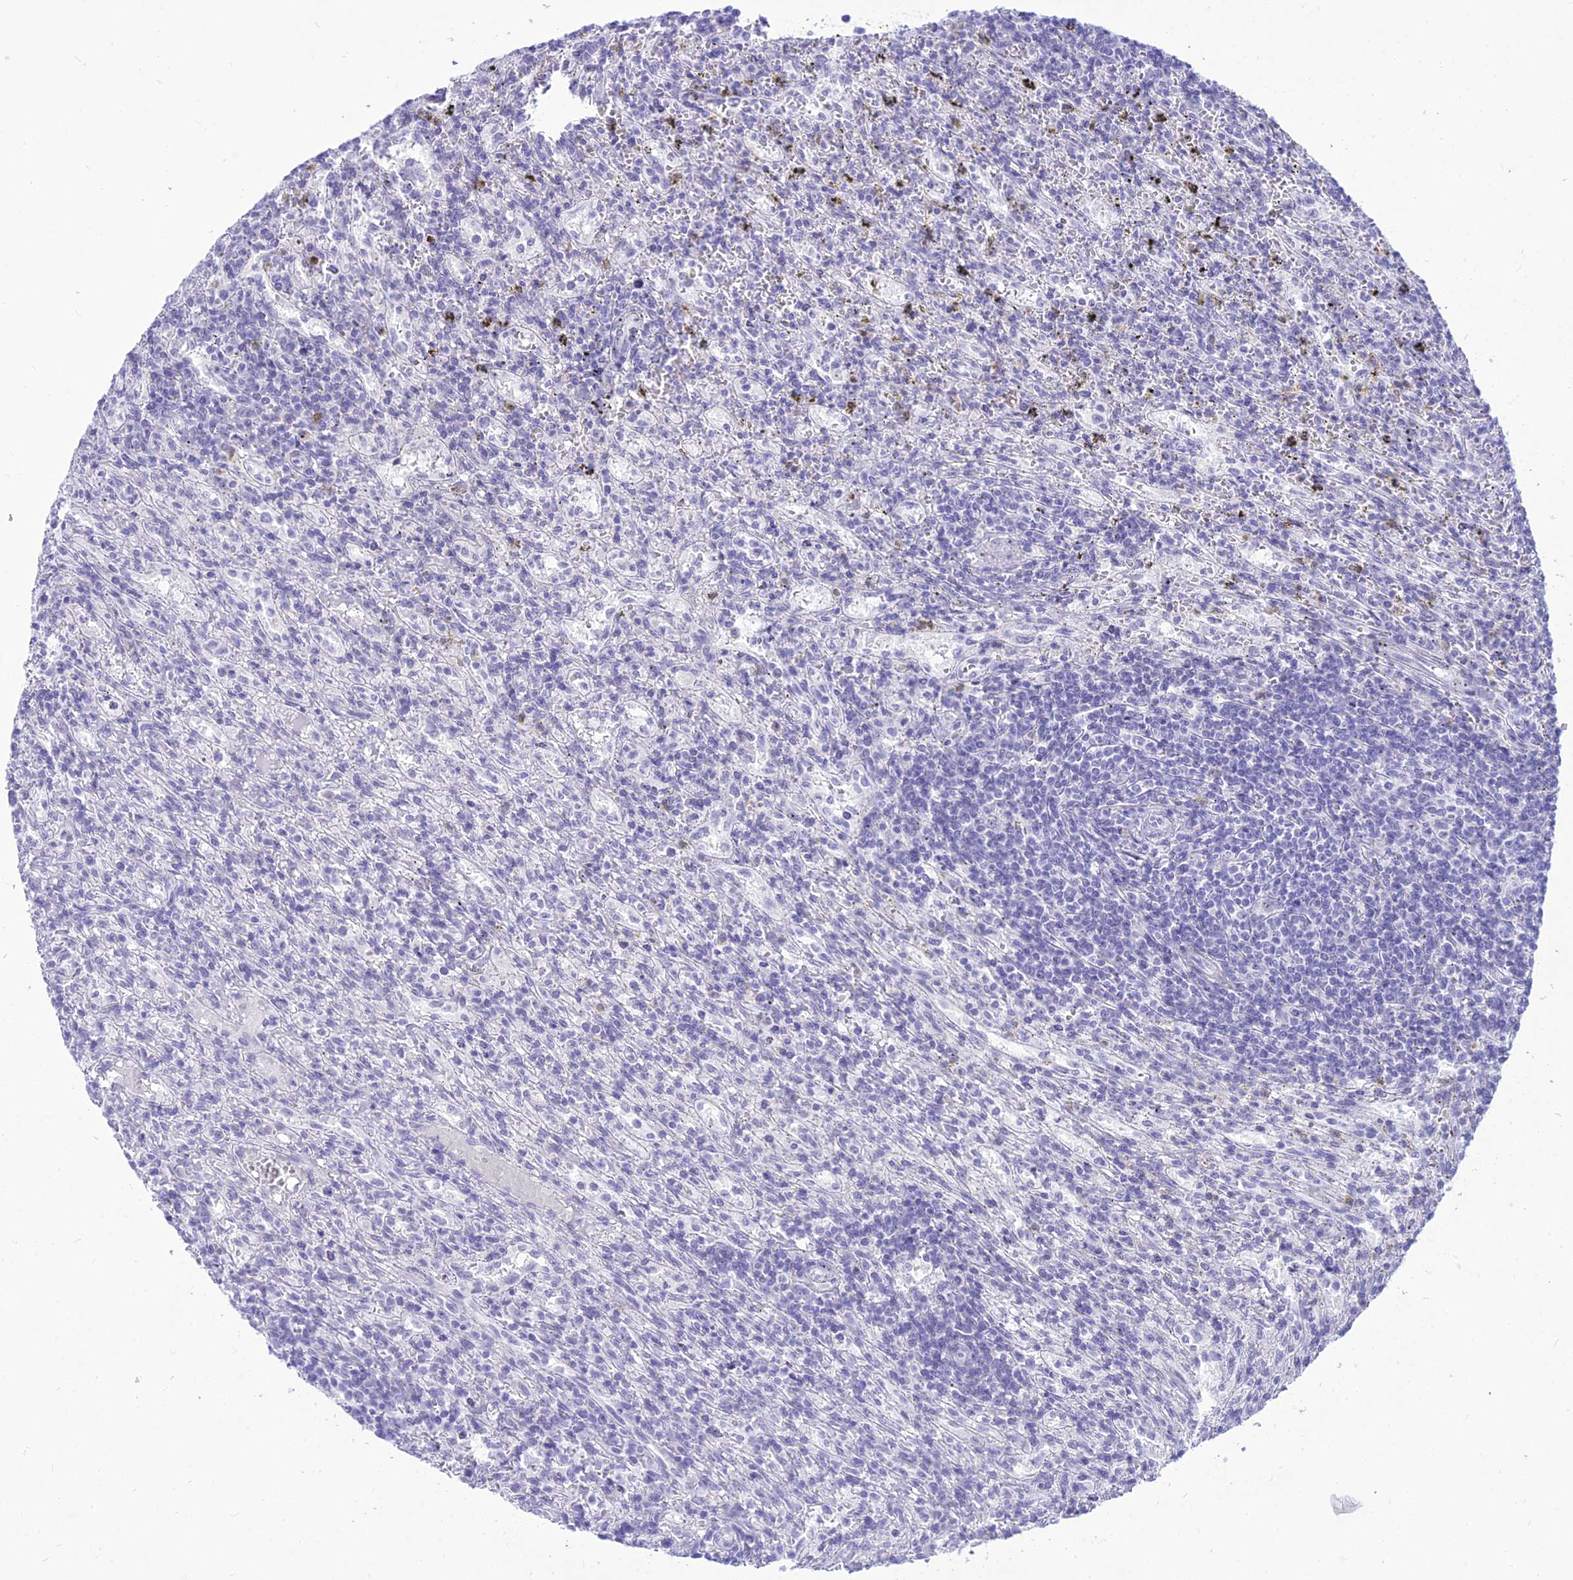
{"staining": {"intensity": "negative", "quantity": "none", "location": "none"}, "tissue": "lymphoma", "cell_type": "Tumor cells", "image_type": "cancer", "snomed": [{"axis": "morphology", "description": "Malignant lymphoma, non-Hodgkin's type, Low grade"}, {"axis": "topography", "description": "Spleen"}], "caption": "Tumor cells are negative for brown protein staining in malignant lymphoma, non-Hodgkin's type (low-grade).", "gene": "DHX40", "patient": {"sex": "male", "age": 76}}